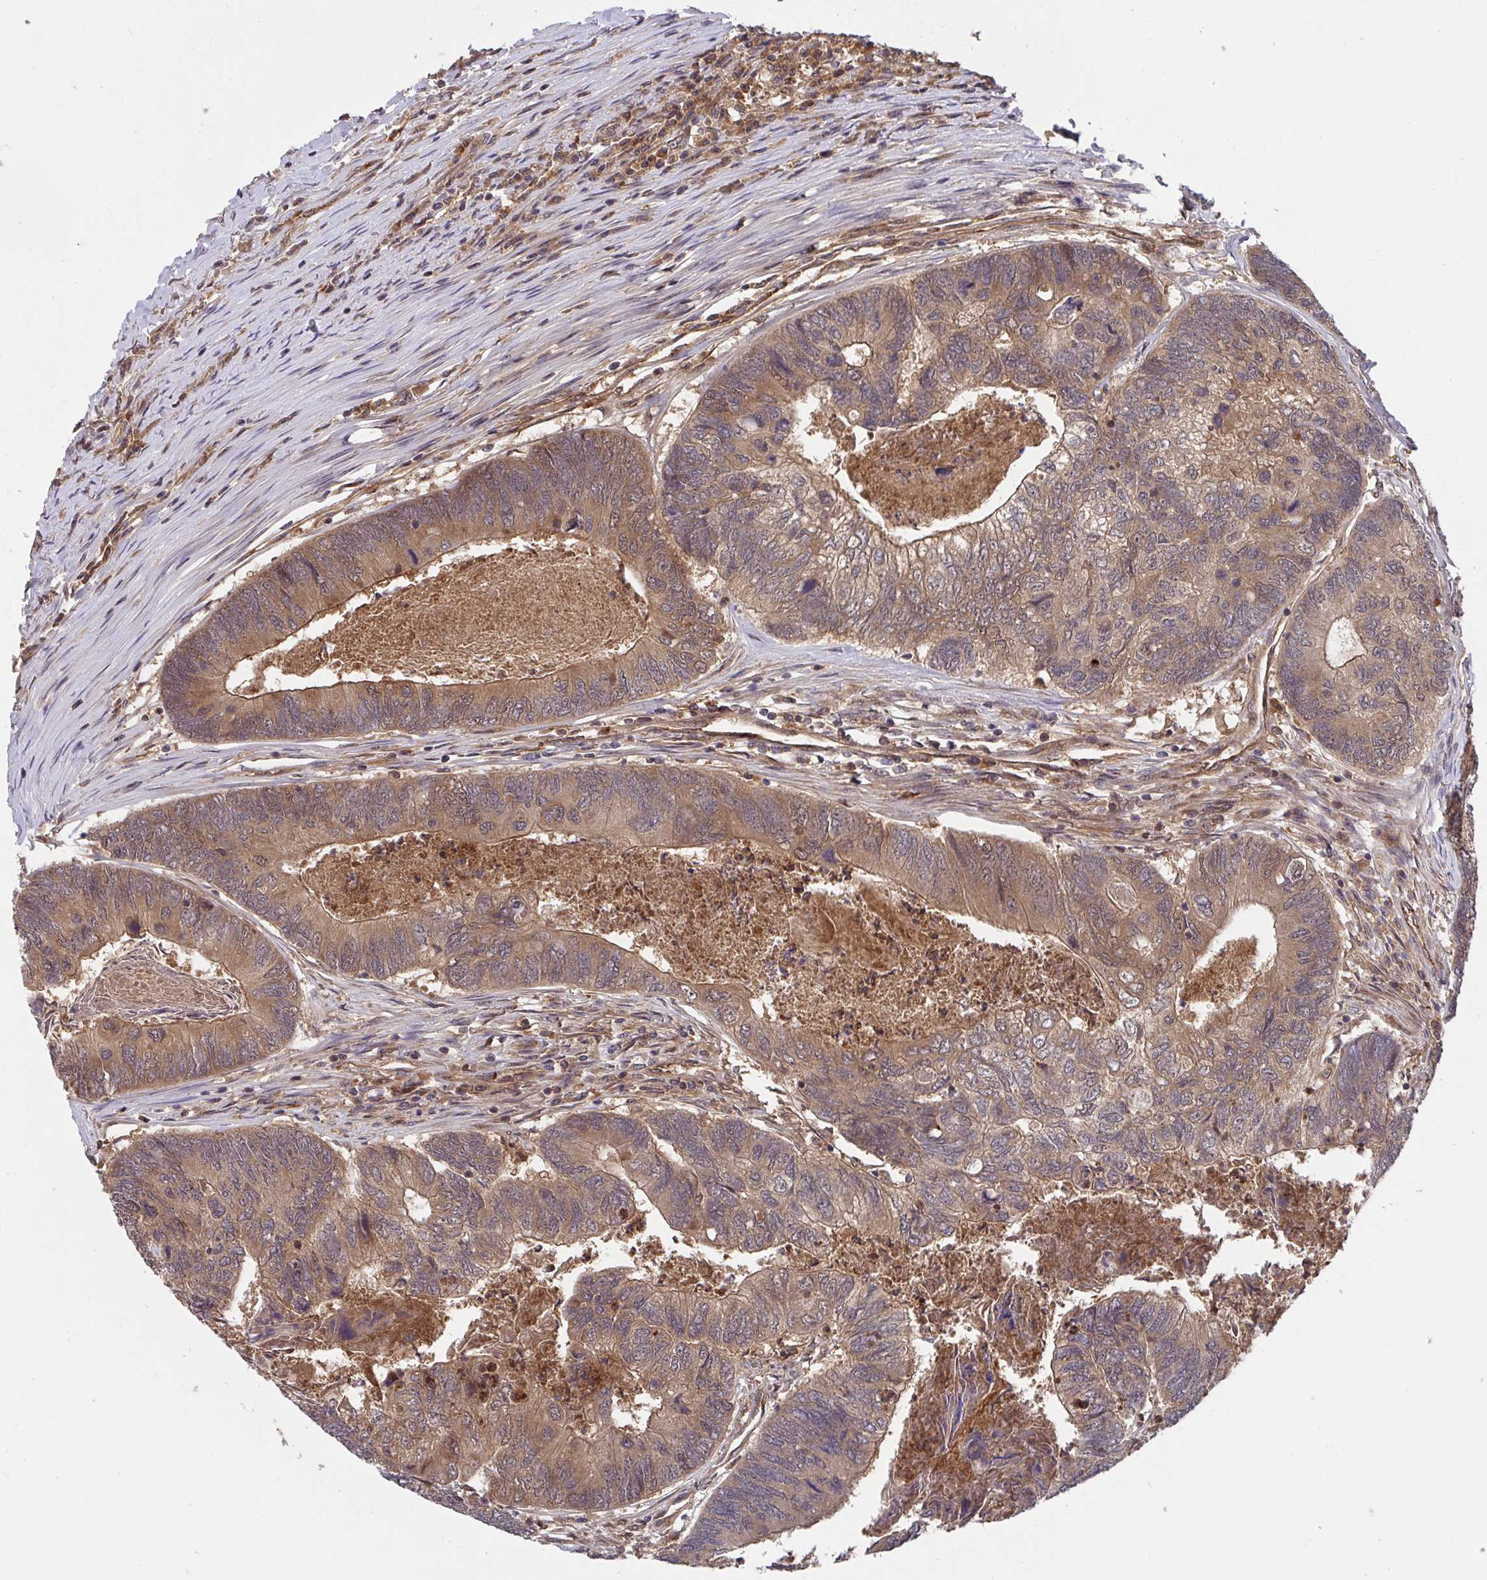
{"staining": {"intensity": "moderate", "quantity": ">75%", "location": "cytoplasmic/membranous"}, "tissue": "colorectal cancer", "cell_type": "Tumor cells", "image_type": "cancer", "snomed": [{"axis": "morphology", "description": "Adenocarcinoma, NOS"}, {"axis": "topography", "description": "Colon"}], "caption": "Immunohistochemical staining of human colorectal adenocarcinoma shows moderate cytoplasmic/membranous protein staining in about >75% of tumor cells. (brown staining indicates protein expression, while blue staining denotes nuclei).", "gene": "TIGAR", "patient": {"sex": "female", "age": 67}}